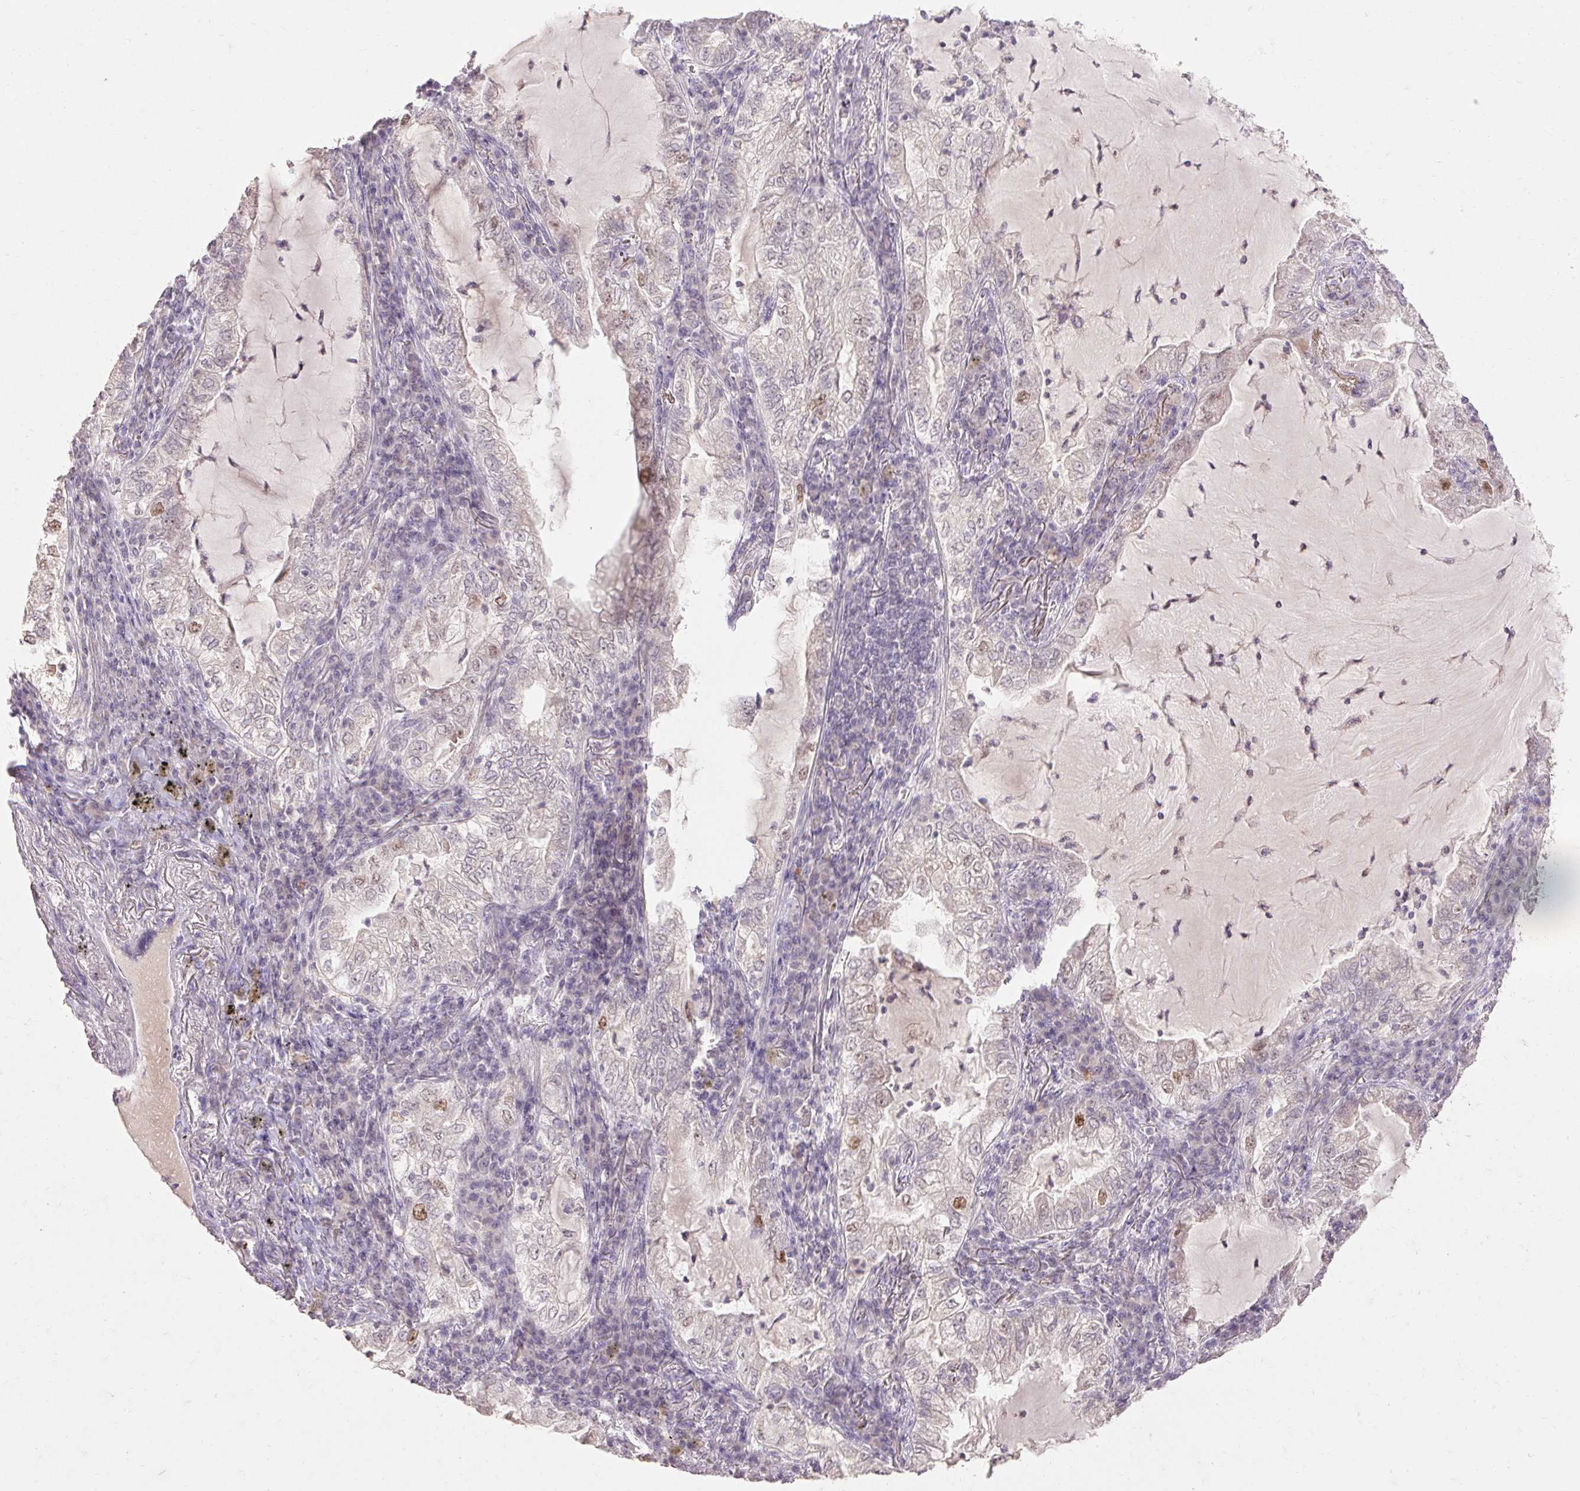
{"staining": {"intensity": "weak", "quantity": "<25%", "location": "nuclear"}, "tissue": "lung cancer", "cell_type": "Tumor cells", "image_type": "cancer", "snomed": [{"axis": "morphology", "description": "Adenocarcinoma, NOS"}, {"axis": "topography", "description": "Lung"}], "caption": "Human lung cancer stained for a protein using immunohistochemistry displays no staining in tumor cells.", "gene": "SKP2", "patient": {"sex": "female", "age": 73}}